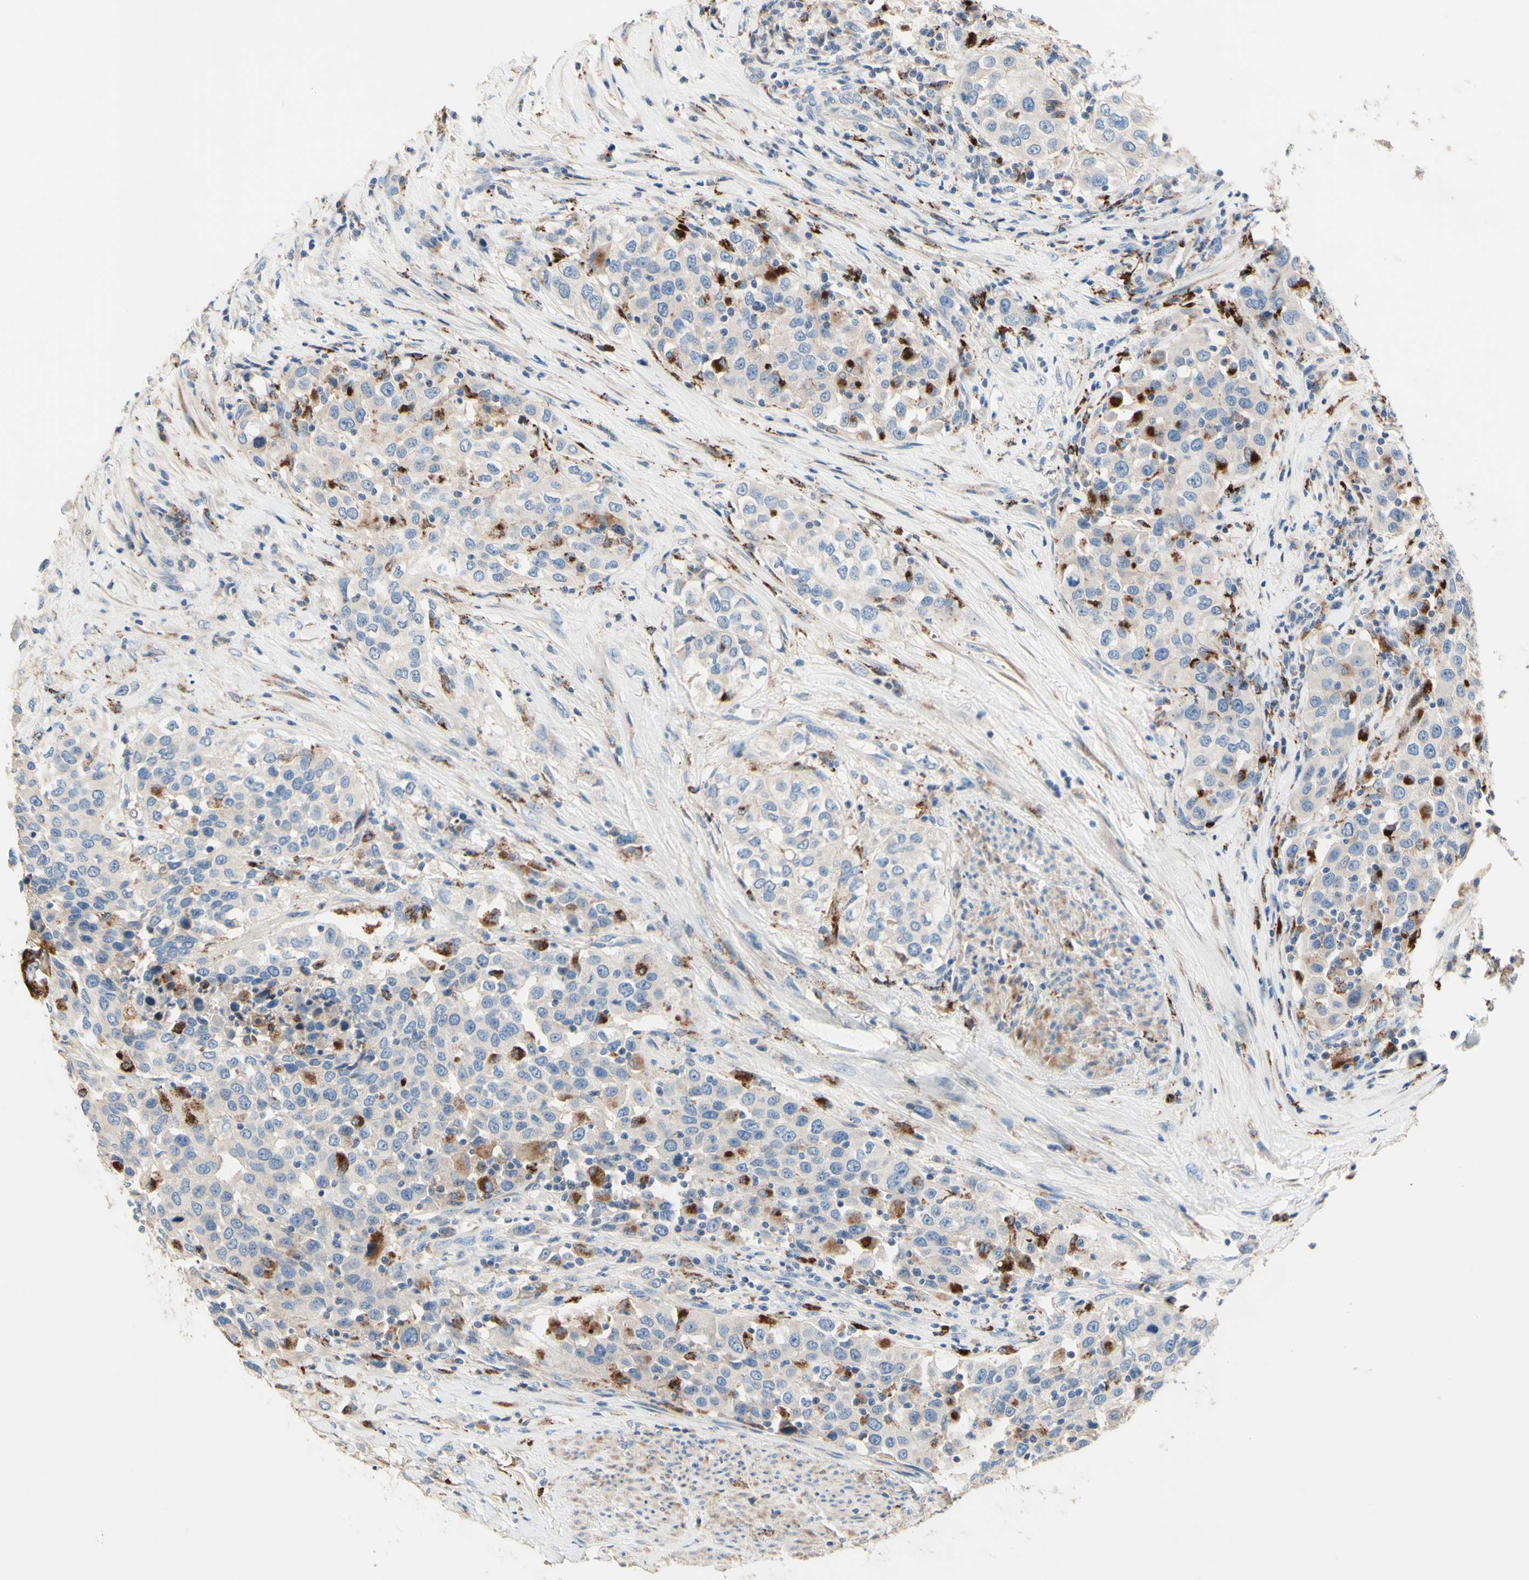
{"staining": {"intensity": "strong", "quantity": "<25%", "location": "cytoplasmic/membranous"}, "tissue": "urothelial cancer", "cell_type": "Tumor cells", "image_type": "cancer", "snomed": [{"axis": "morphology", "description": "Urothelial carcinoma, High grade"}, {"axis": "topography", "description": "Urinary bladder"}], "caption": "About <25% of tumor cells in human high-grade urothelial carcinoma reveal strong cytoplasmic/membranous protein staining as visualized by brown immunohistochemical staining.", "gene": "CDON", "patient": {"sex": "female", "age": 80}}